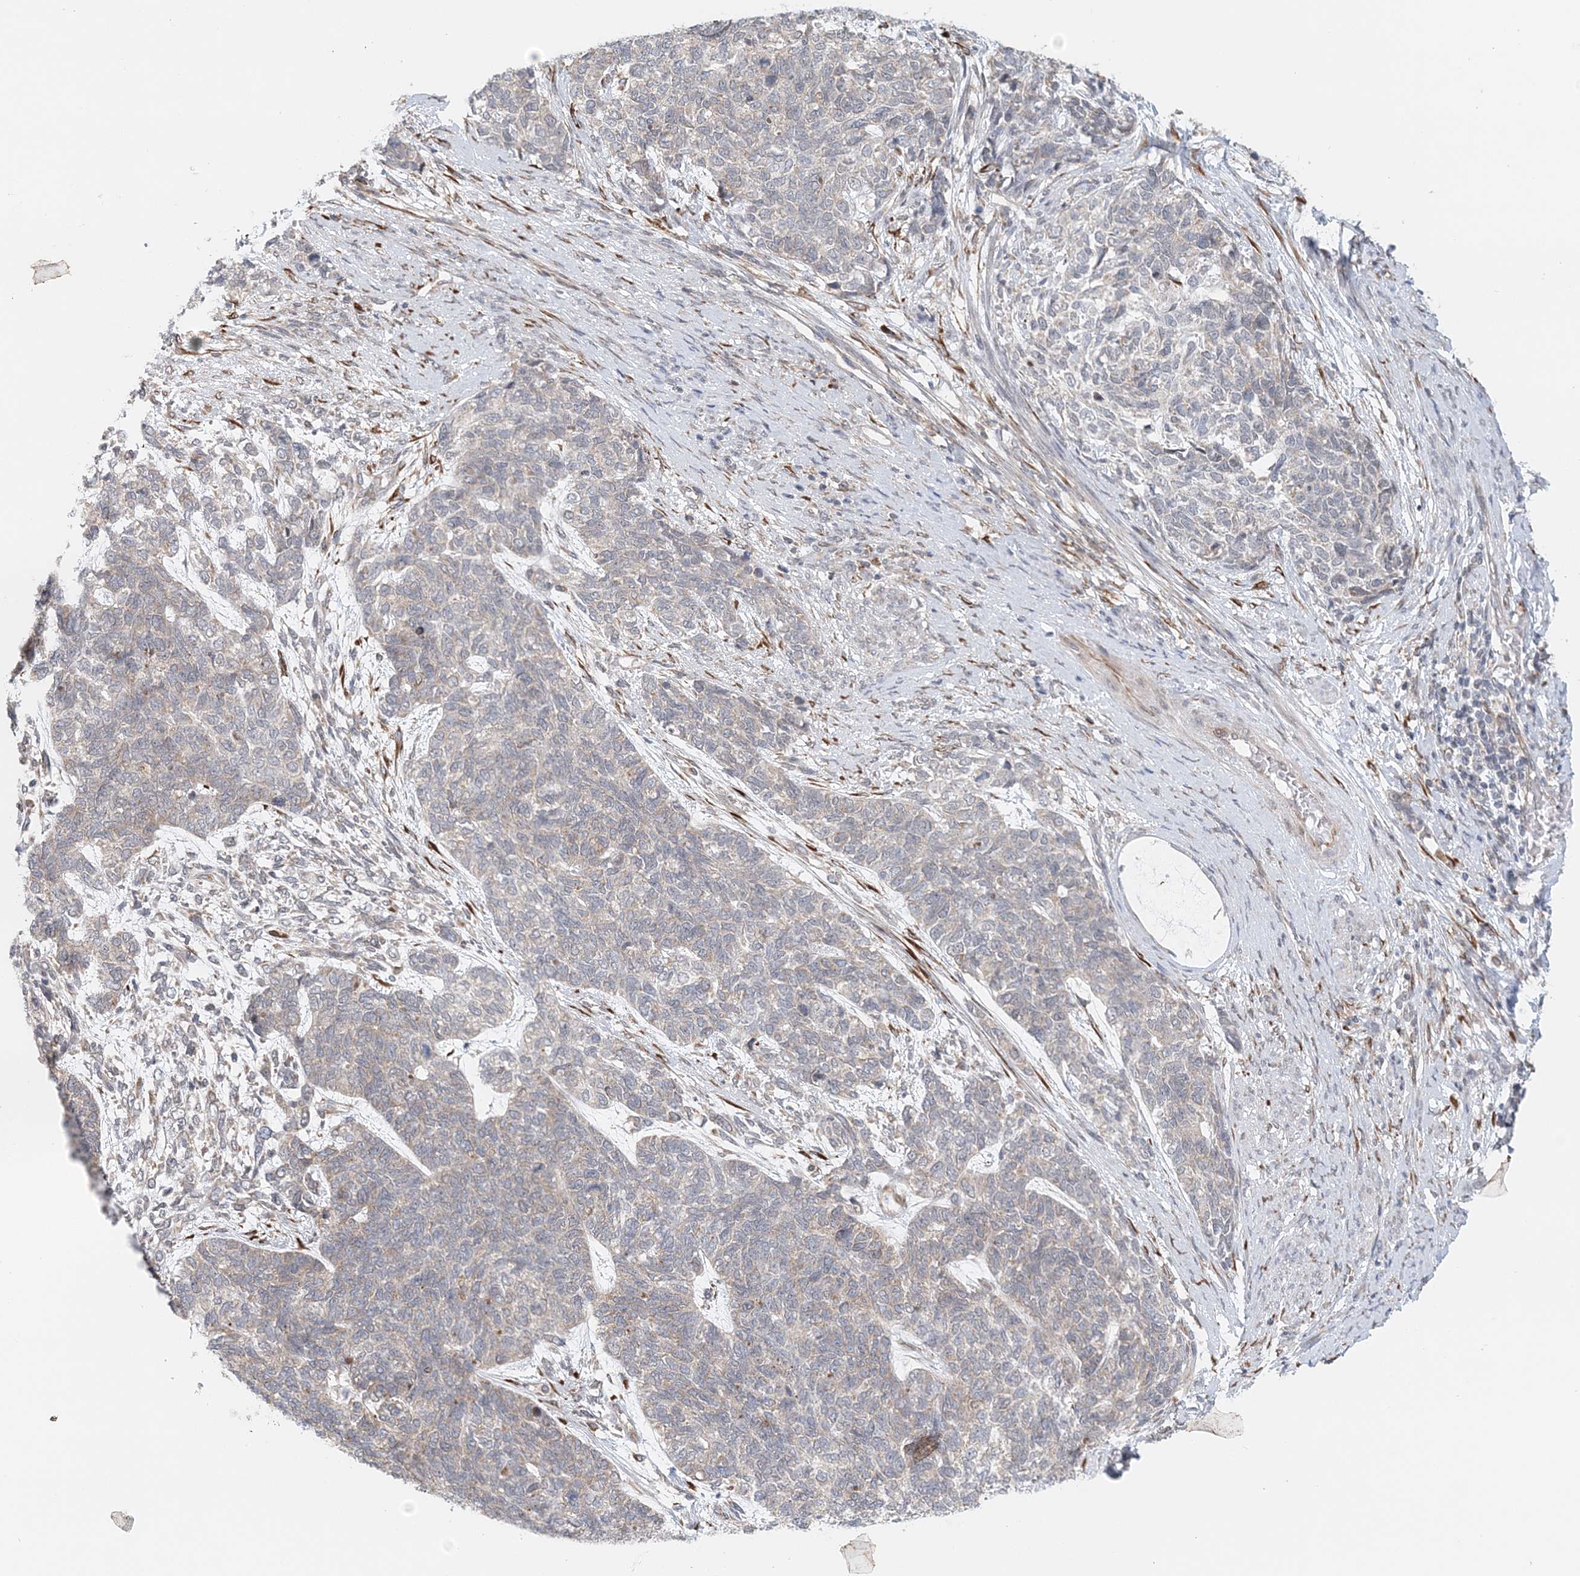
{"staining": {"intensity": "negative", "quantity": "none", "location": "none"}, "tissue": "cervical cancer", "cell_type": "Tumor cells", "image_type": "cancer", "snomed": [{"axis": "morphology", "description": "Squamous cell carcinoma, NOS"}, {"axis": "topography", "description": "Cervix"}], "caption": "An IHC histopathology image of cervical squamous cell carcinoma is shown. There is no staining in tumor cells of cervical squamous cell carcinoma.", "gene": "PCYOX1L", "patient": {"sex": "female", "age": 63}}